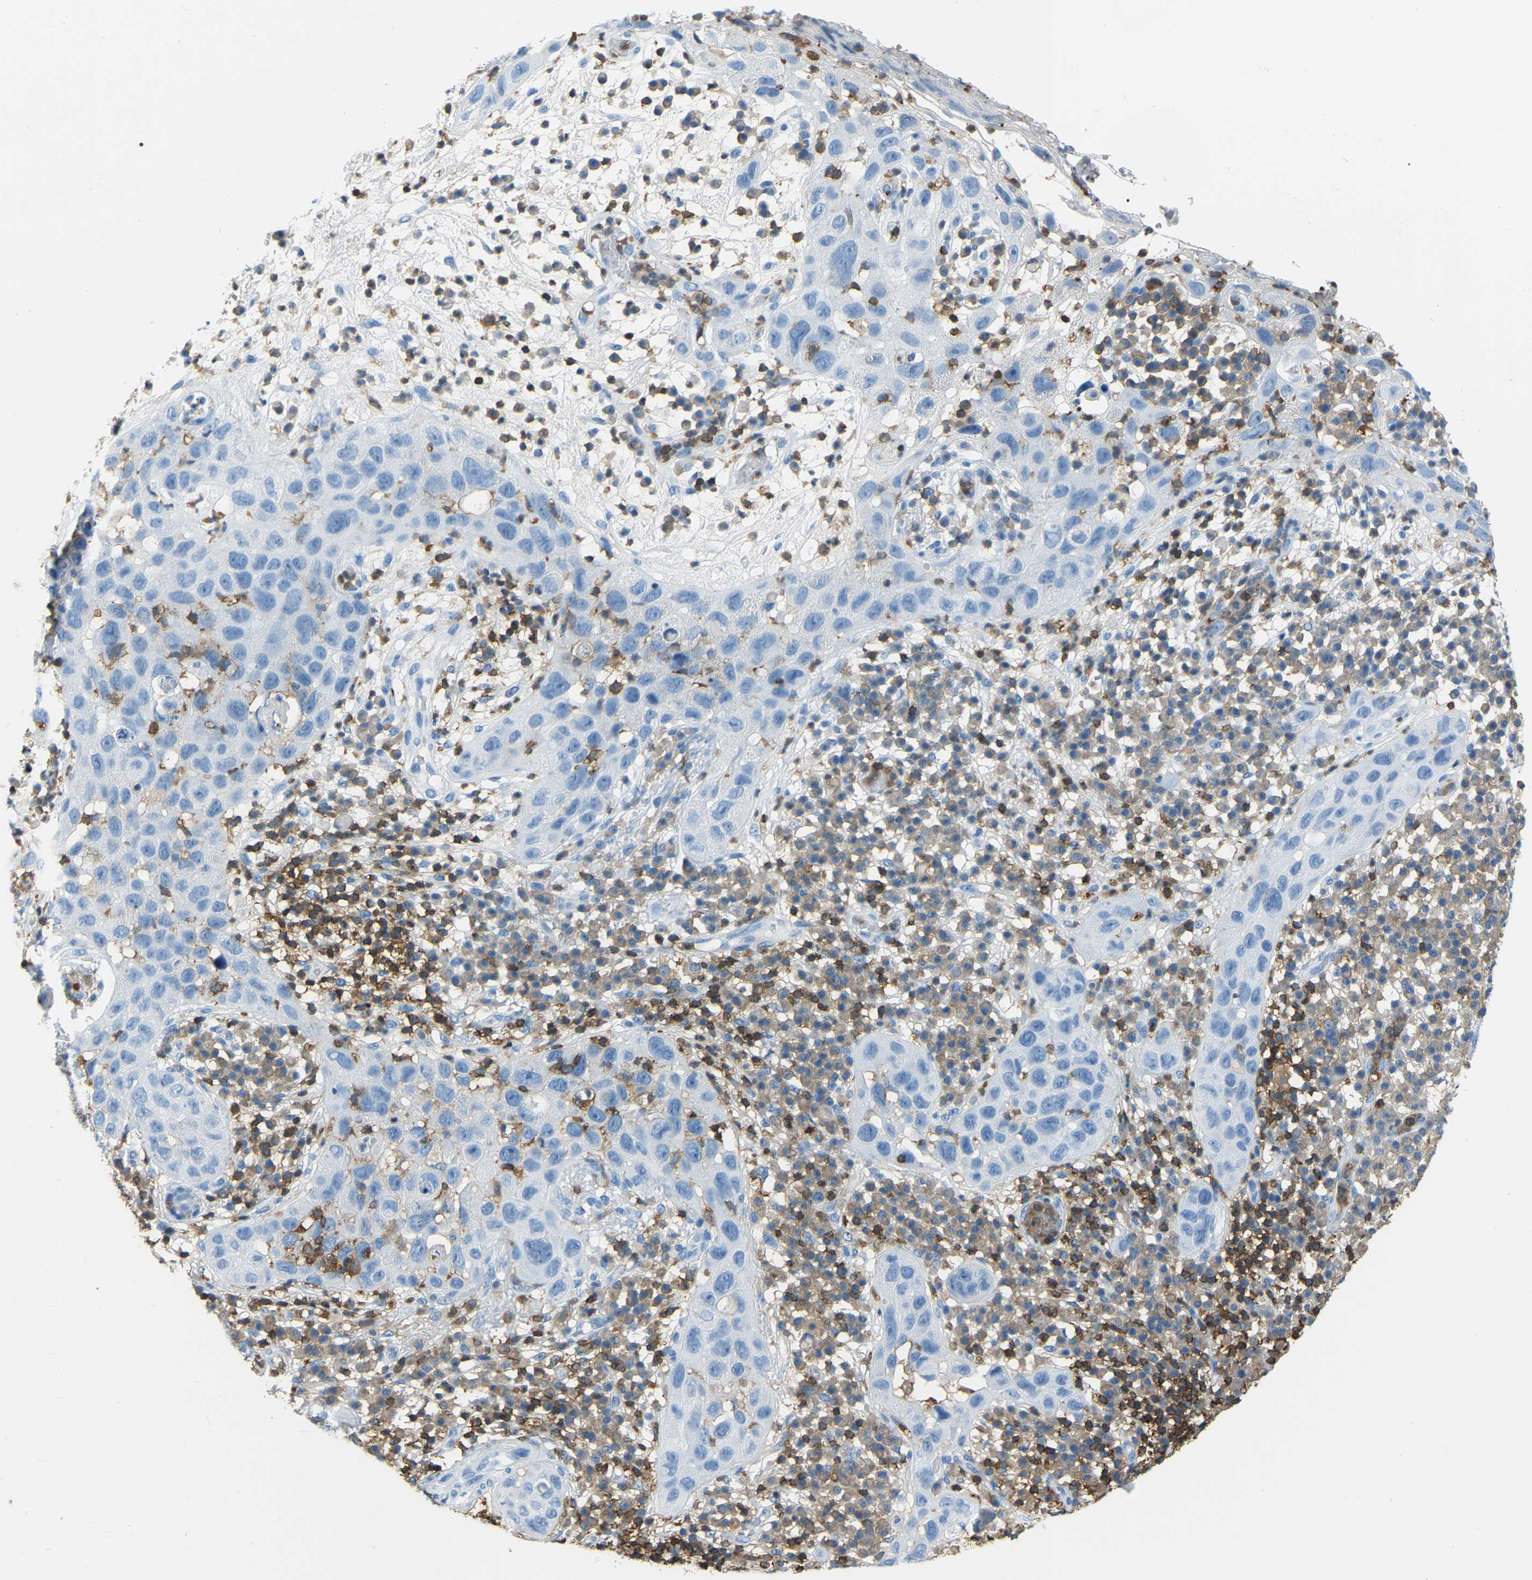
{"staining": {"intensity": "negative", "quantity": "none", "location": "none"}, "tissue": "skin cancer", "cell_type": "Tumor cells", "image_type": "cancer", "snomed": [{"axis": "morphology", "description": "Squamous cell carcinoma in situ, NOS"}, {"axis": "morphology", "description": "Squamous cell carcinoma, NOS"}, {"axis": "topography", "description": "Skin"}], "caption": "An immunohistochemistry micrograph of squamous cell carcinoma (skin) is shown. There is no staining in tumor cells of squamous cell carcinoma (skin).", "gene": "ARHGAP45", "patient": {"sex": "male", "age": 93}}